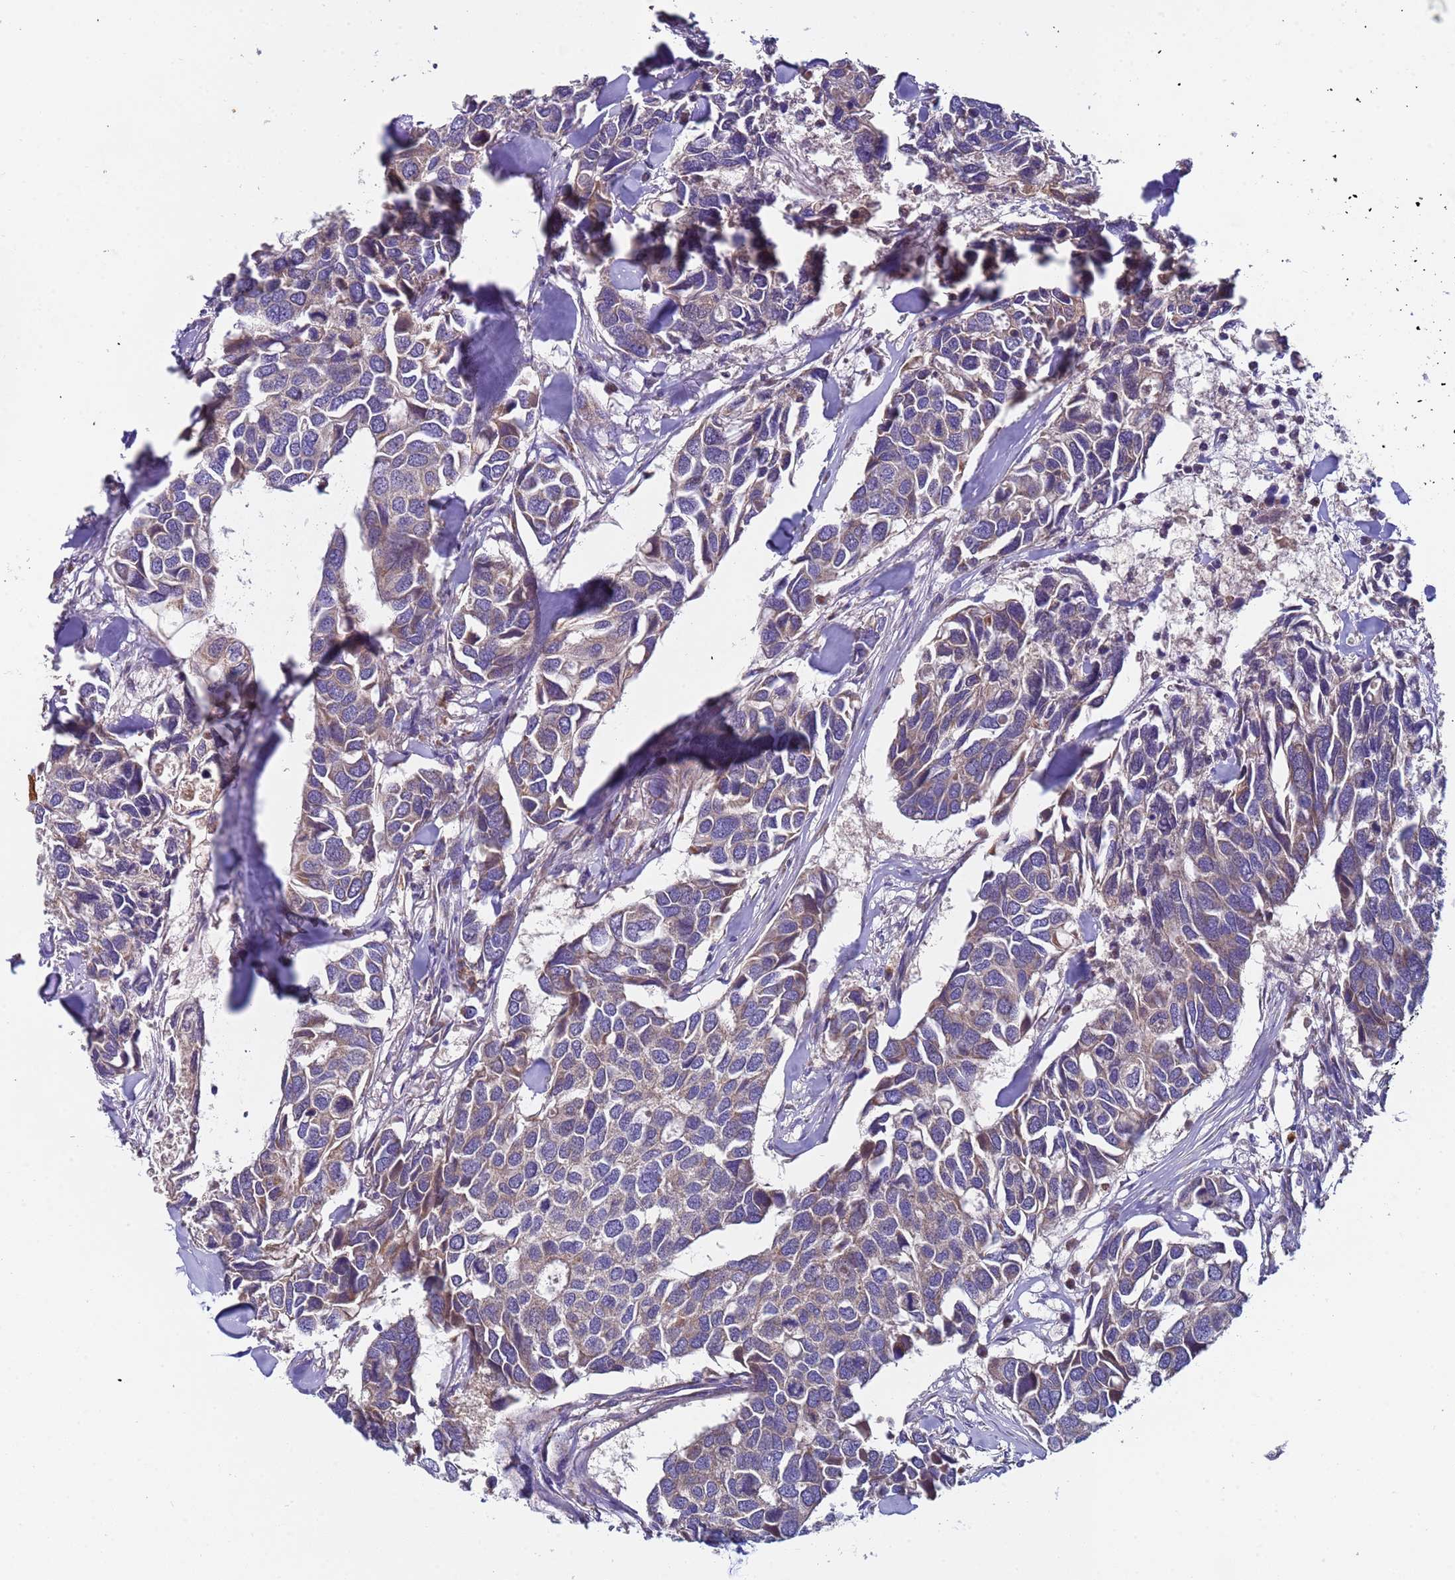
{"staining": {"intensity": "weak", "quantity": "25%-75%", "location": "cytoplasmic/membranous"}, "tissue": "breast cancer", "cell_type": "Tumor cells", "image_type": "cancer", "snomed": [{"axis": "morphology", "description": "Duct carcinoma"}, {"axis": "topography", "description": "Breast"}], "caption": "Human invasive ductal carcinoma (breast) stained for a protein (brown) exhibits weak cytoplasmic/membranous positive positivity in approximately 25%-75% of tumor cells.", "gene": "TMEM126A", "patient": {"sex": "female", "age": 83}}